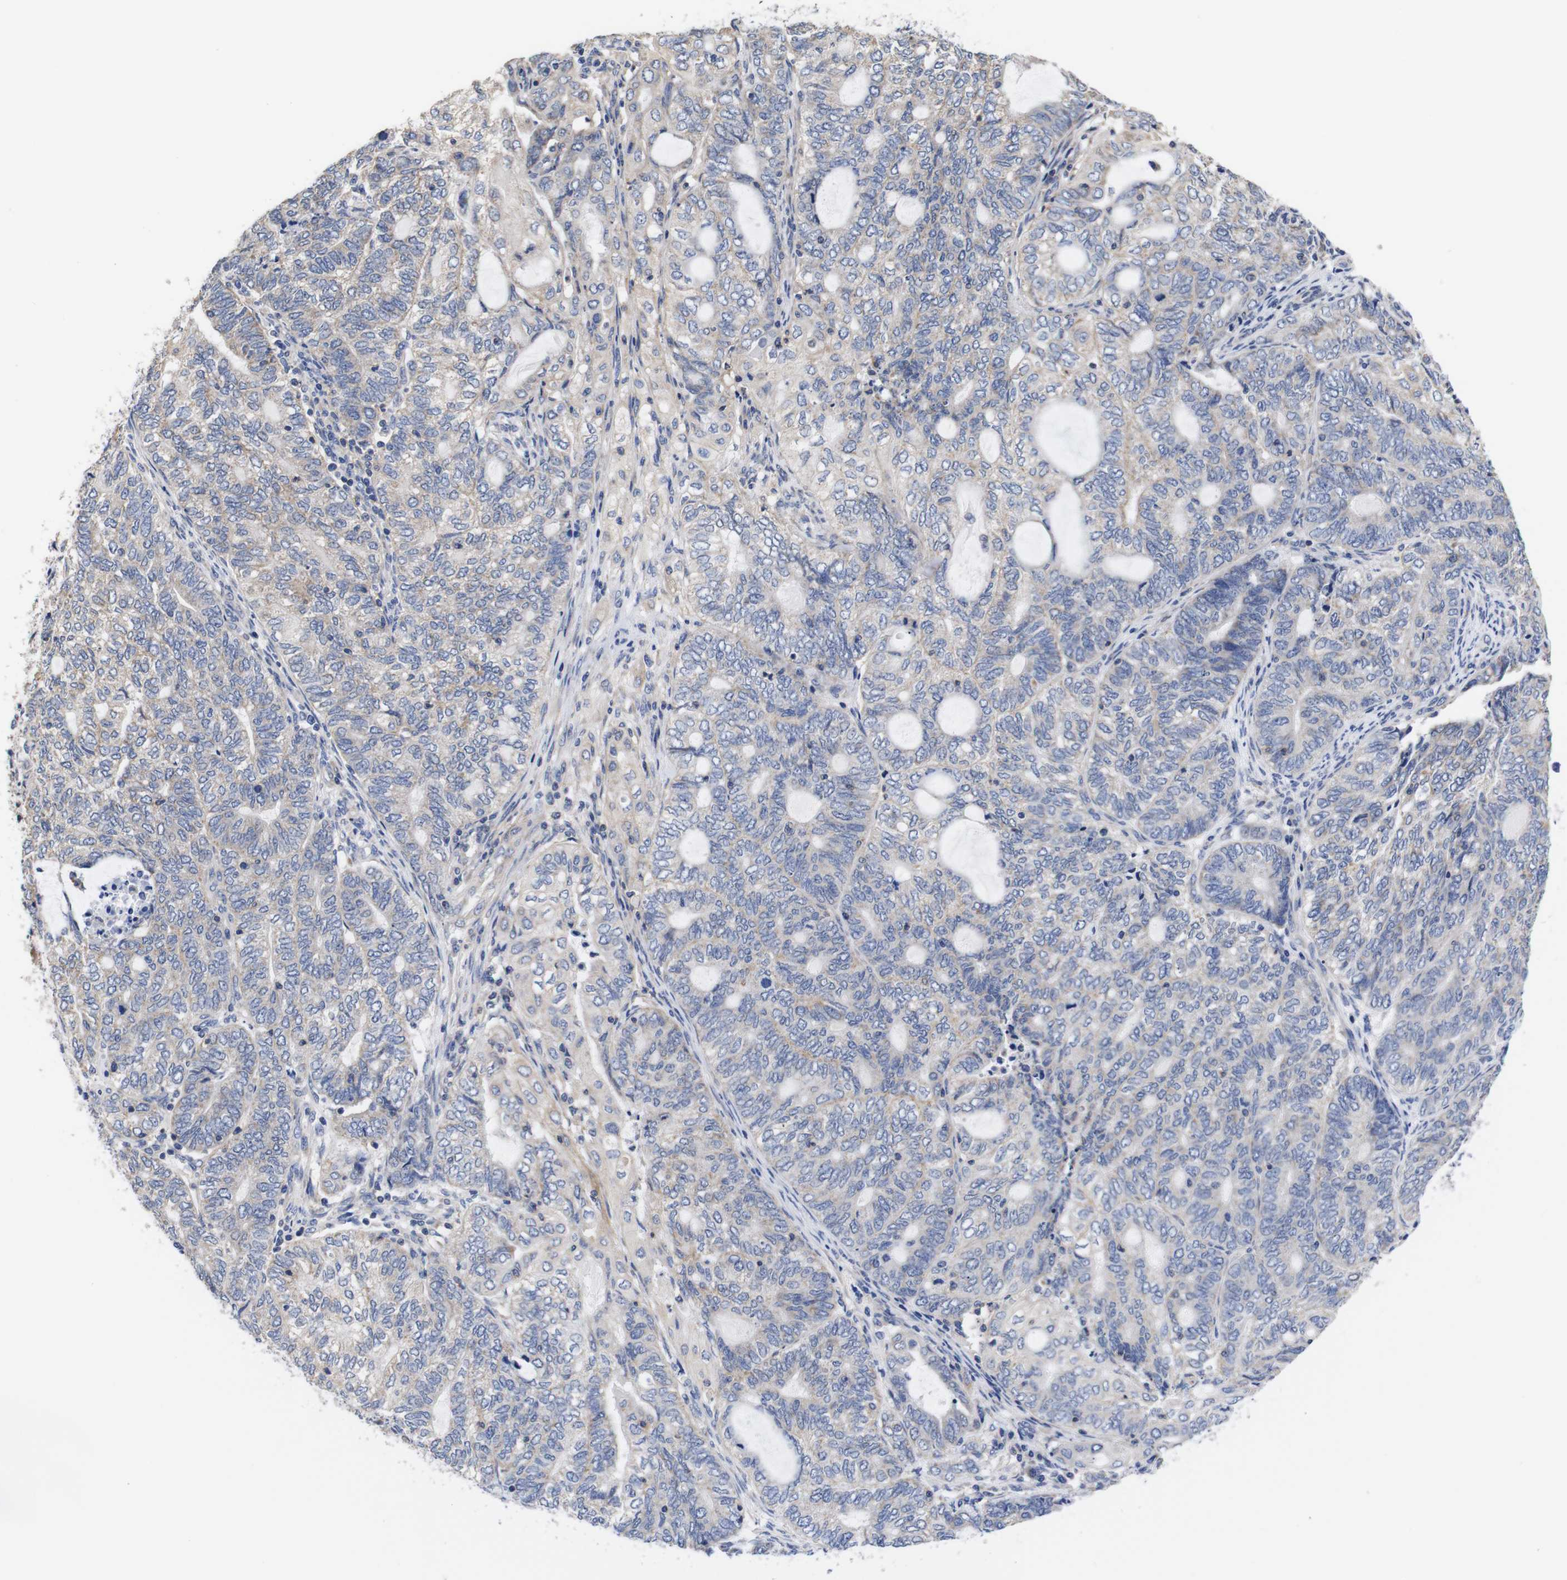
{"staining": {"intensity": "weak", "quantity": "<25%", "location": "cytoplasmic/membranous"}, "tissue": "endometrial cancer", "cell_type": "Tumor cells", "image_type": "cancer", "snomed": [{"axis": "morphology", "description": "Adenocarcinoma, NOS"}, {"axis": "topography", "description": "Uterus"}, {"axis": "topography", "description": "Endometrium"}], "caption": "Protein analysis of endometrial cancer (adenocarcinoma) exhibits no significant expression in tumor cells.", "gene": "OPN3", "patient": {"sex": "female", "age": 70}}